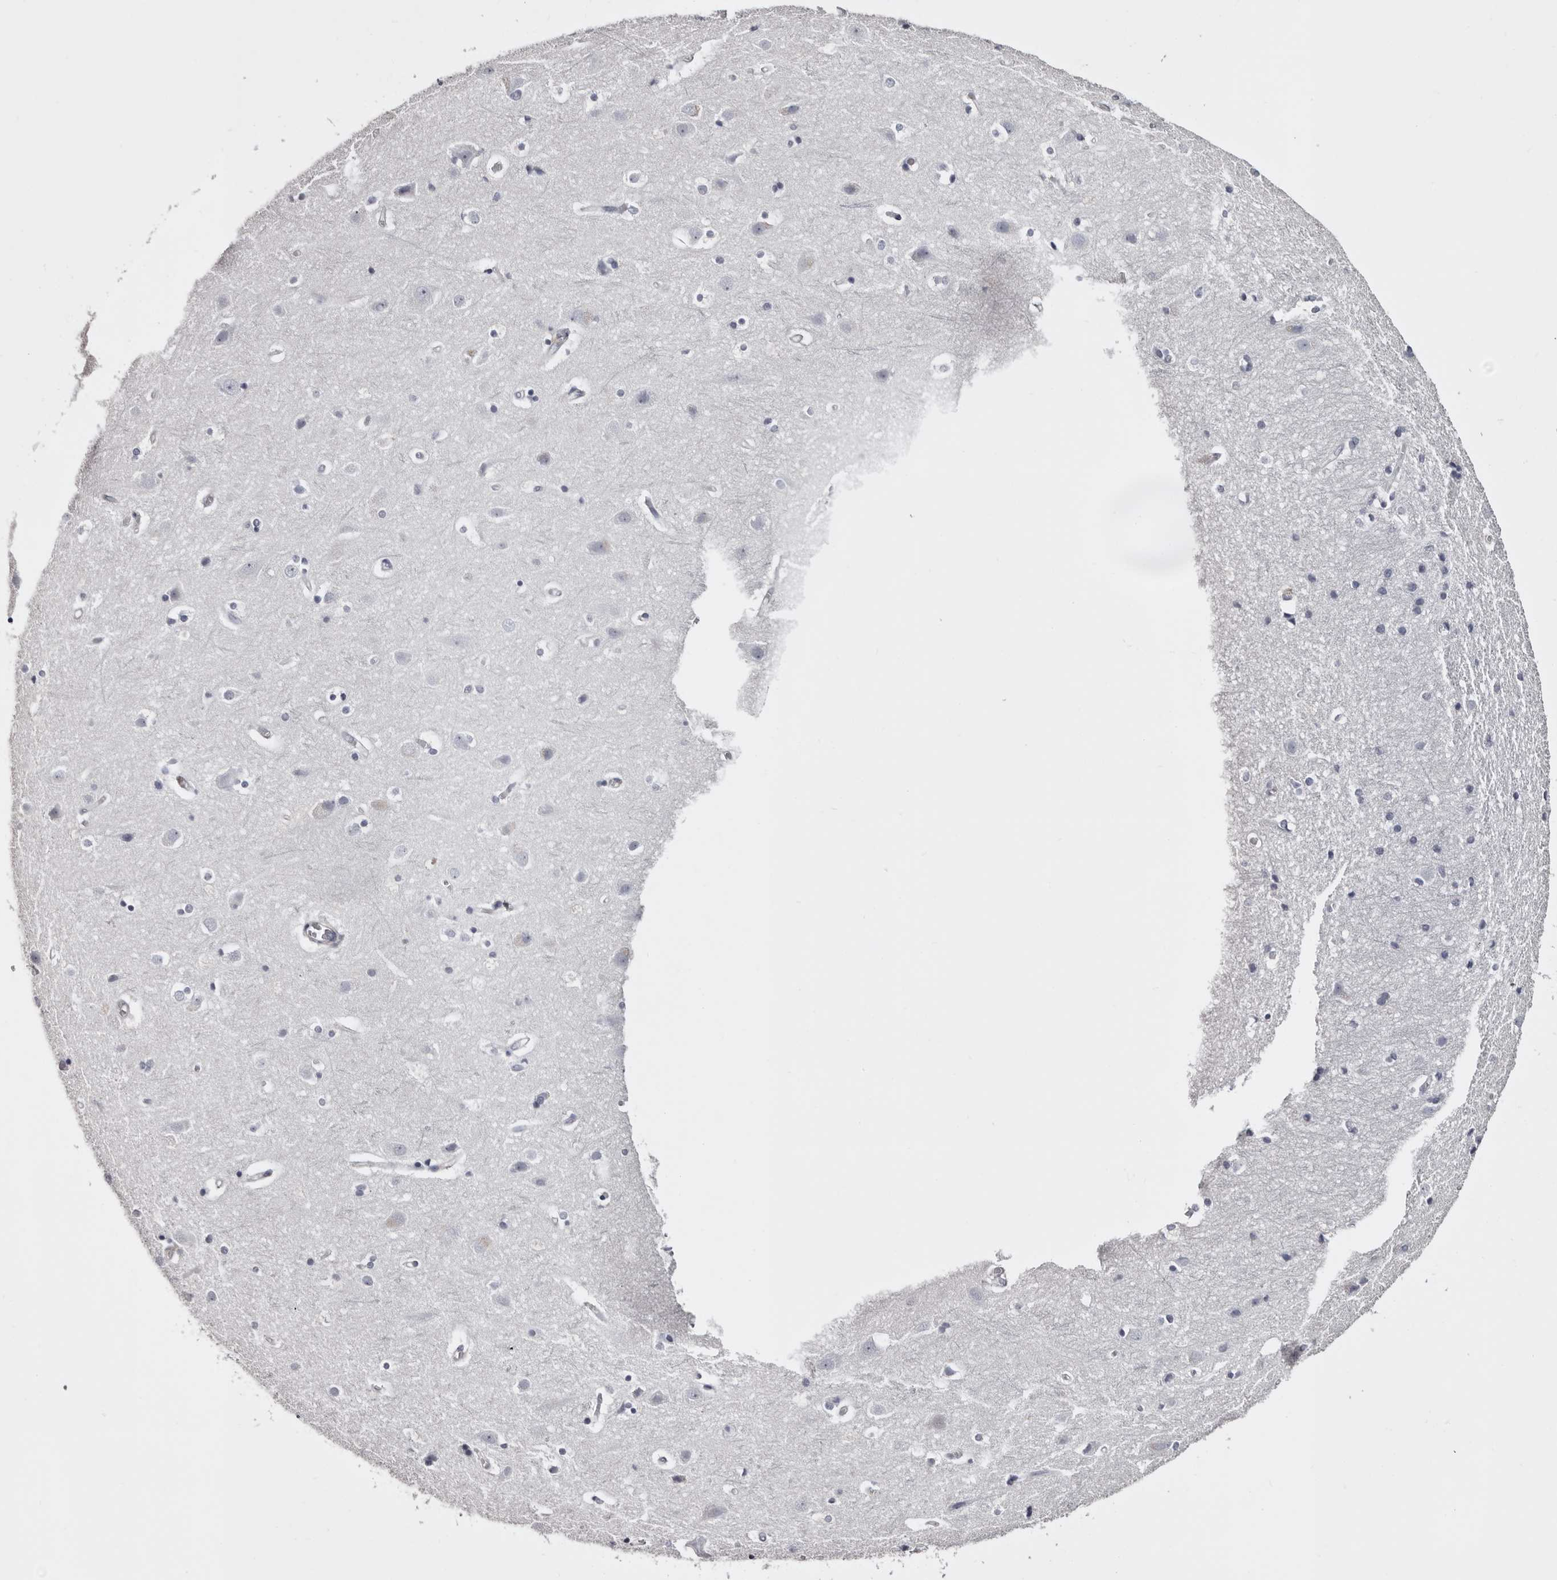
{"staining": {"intensity": "negative", "quantity": "none", "location": "none"}, "tissue": "cerebral cortex", "cell_type": "Endothelial cells", "image_type": "normal", "snomed": [{"axis": "morphology", "description": "Normal tissue, NOS"}, {"axis": "topography", "description": "Cerebral cortex"}], "caption": "IHC image of benign human cerebral cortex stained for a protein (brown), which reveals no expression in endothelial cells.", "gene": "LAD1", "patient": {"sex": "male", "age": 54}}